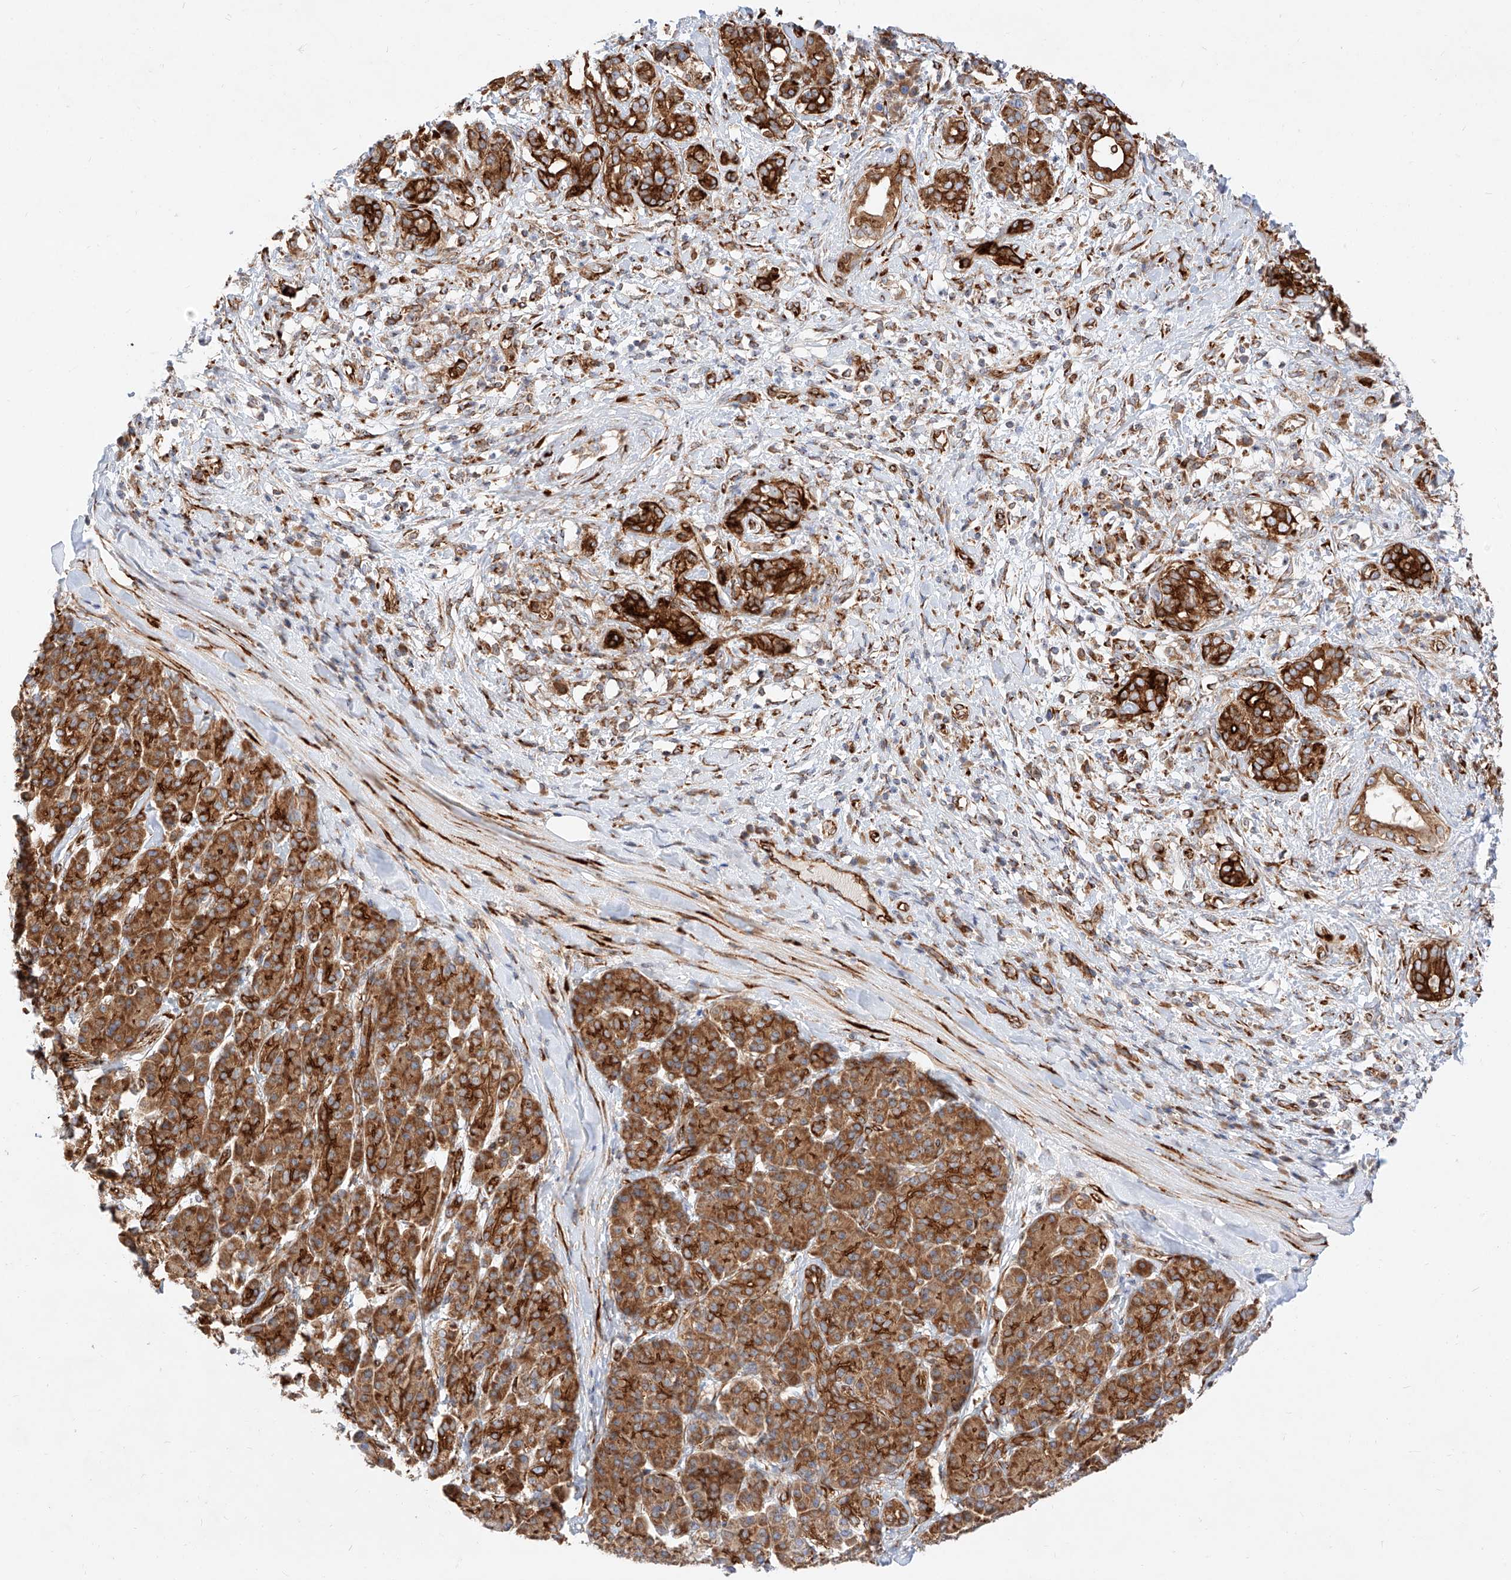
{"staining": {"intensity": "strong", "quantity": ">75%", "location": "cytoplasmic/membranous"}, "tissue": "pancreatic cancer", "cell_type": "Tumor cells", "image_type": "cancer", "snomed": [{"axis": "morphology", "description": "Adenocarcinoma, NOS"}, {"axis": "topography", "description": "Pancreas"}], "caption": "Adenocarcinoma (pancreatic) stained with a protein marker displays strong staining in tumor cells.", "gene": "CSGALNACT2", "patient": {"sex": "female", "age": 56}}